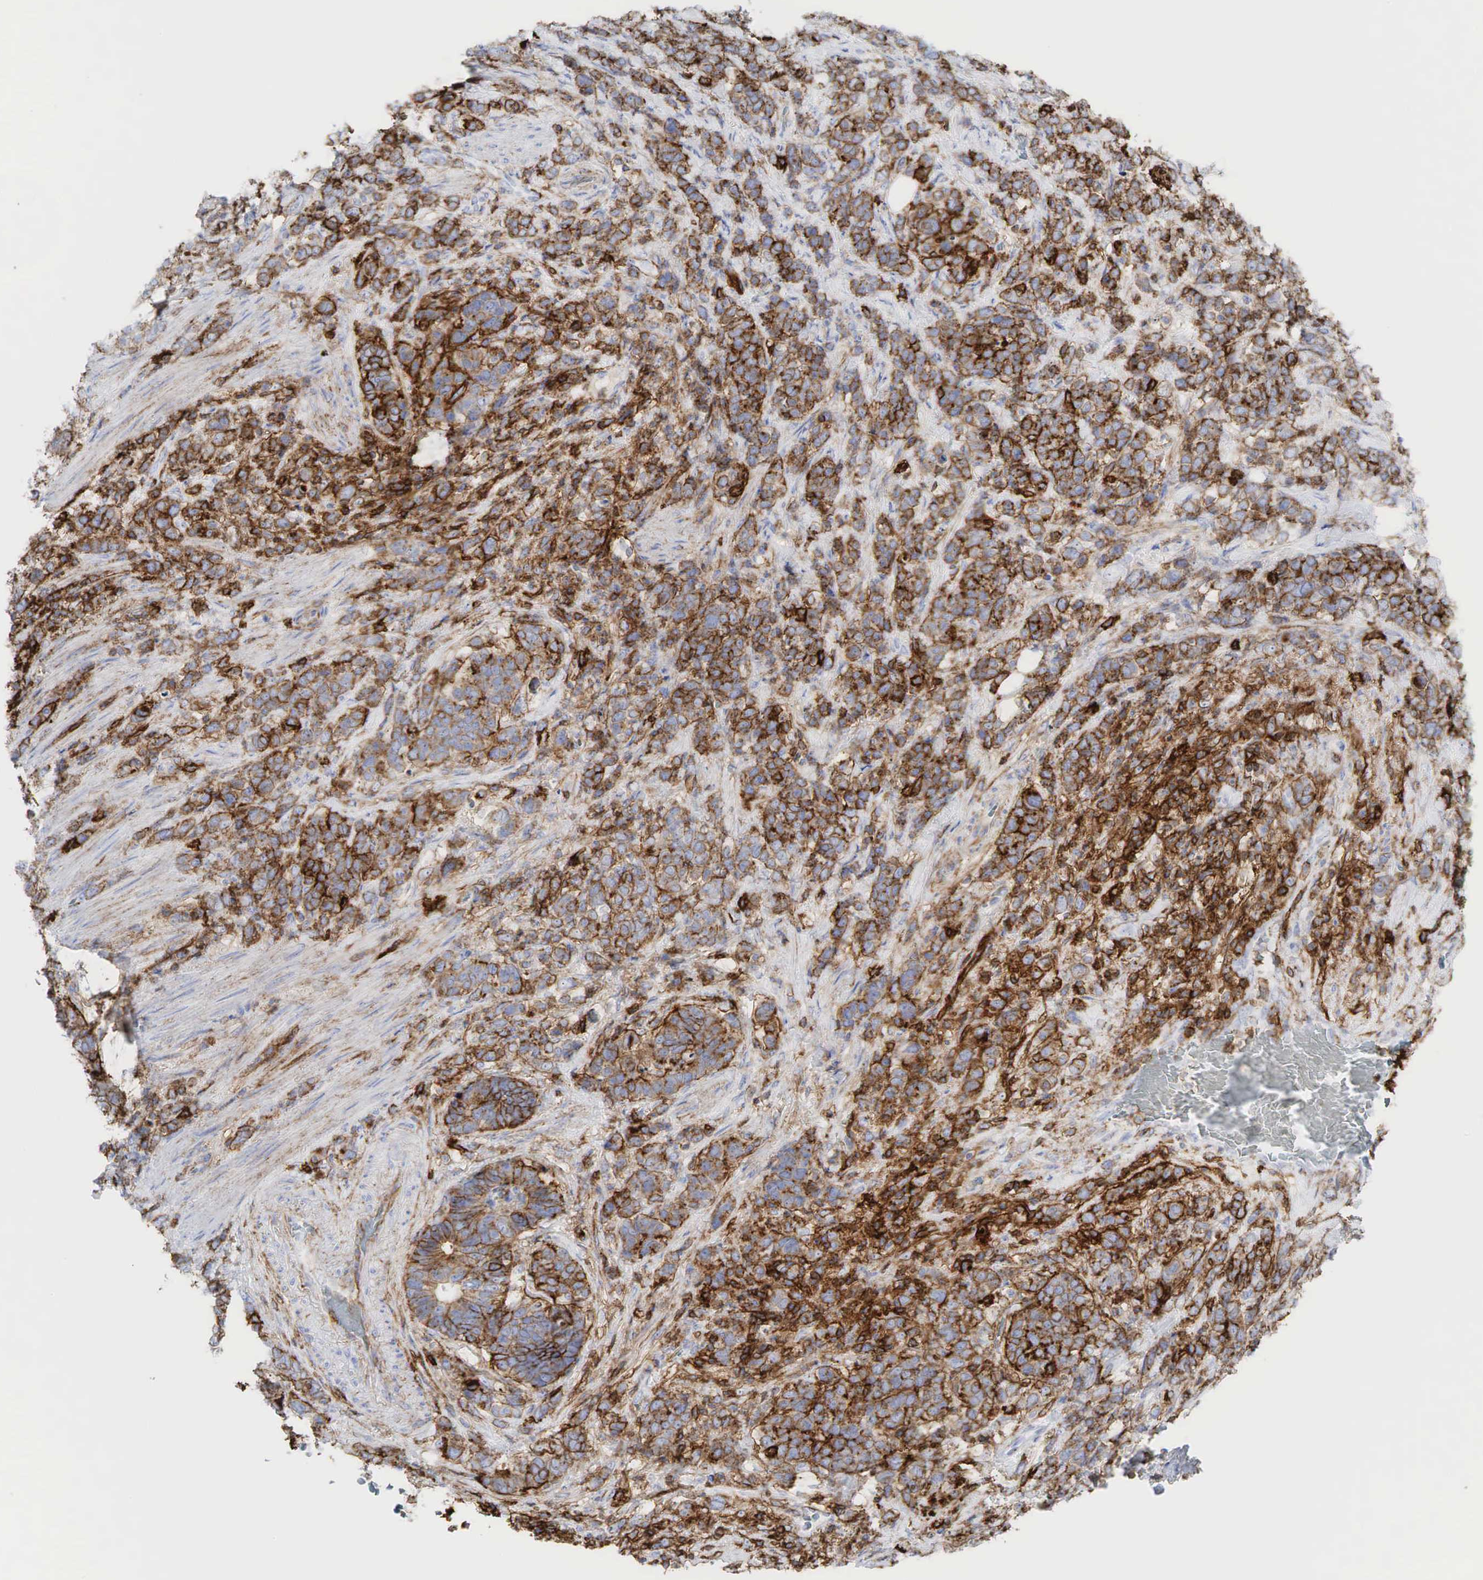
{"staining": {"intensity": "moderate", "quantity": "25%-75%", "location": "cytoplasmic/membranous"}, "tissue": "stomach cancer", "cell_type": "Tumor cells", "image_type": "cancer", "snomed": [{"axis": "morphology", "description": "Adenocarcinoma, NOS"}, {"axis": "topography", "description": "Stomach, upper"}], "caption": "IHC photomicrograph of neoplastic tissue: adenocarcinoma (stomach) stained using IHC demonstrates medium levels of moderate protein expression localized specifically in the cytoplasmic/membranous of tumor cells, appearing as a cytoplasmic/membranous brown color.", "gene": "CD44", "patient": {"sex": "male", "age": 71}}